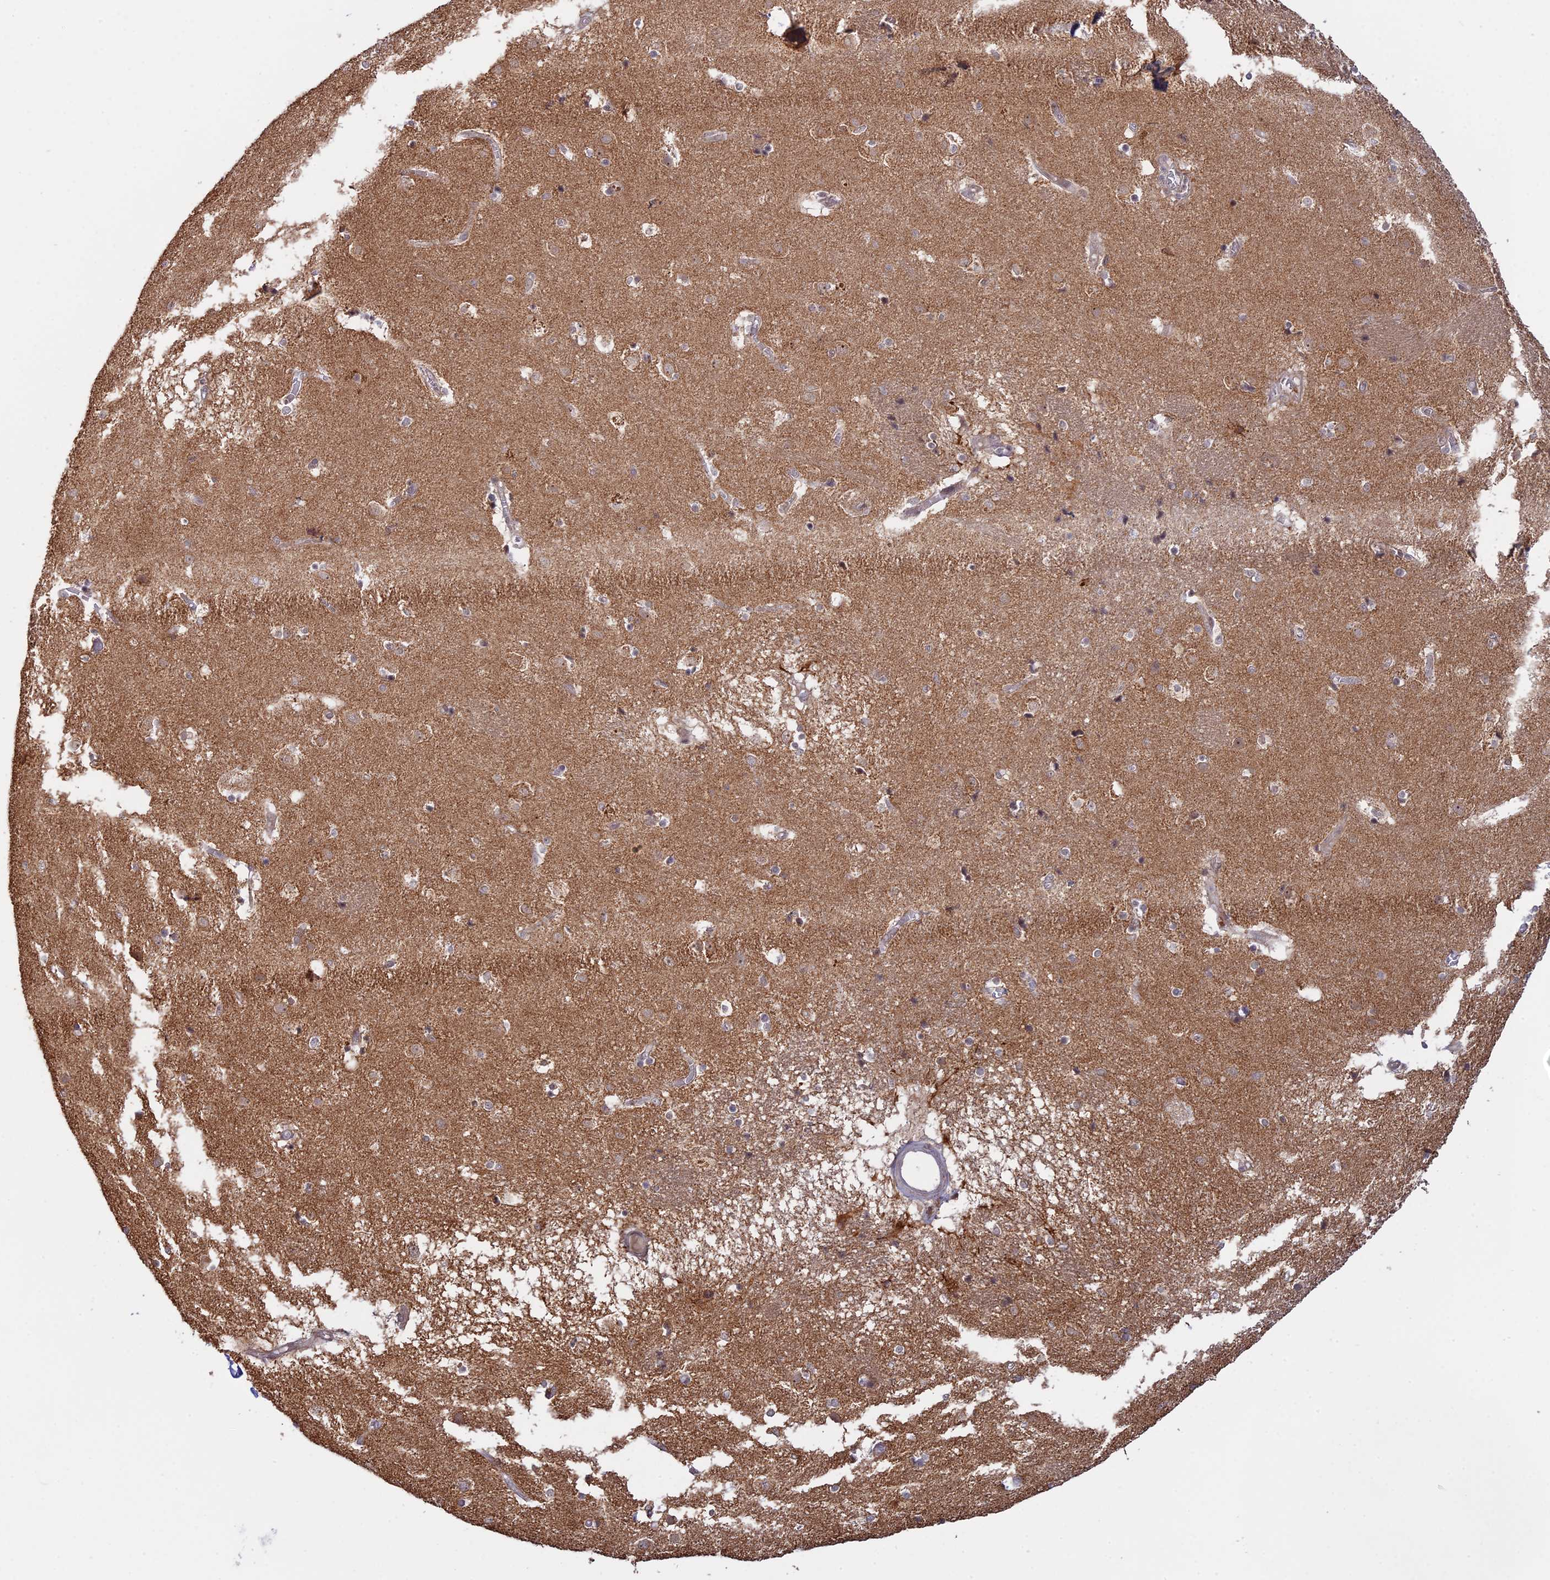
{"staining": {"intensity": "weak", "quantity": "<25%", "location": "cytoplasmic/membranous"}, "tissue": "caudate", "cell_type": "Glial cells", "image_type": "normal", "snomed": [{"axis": "morphology", "description": "Normal tissue, NOS"}, {"axis": "topography", "description": "Lateral ventricle wall"}], "caption": "High power microscopy image of an immunohistochemistry (IHC) histopathology image of benign caudate, revealing no significant expression in glial cells. (DAB (3,3'-diaminobenzidine) immunohistochemistry (IHC) visualized using brightfield microscopy, high magnification).", "gene": "GSKIP", "patient": {"sex": "male", "age": 70}}